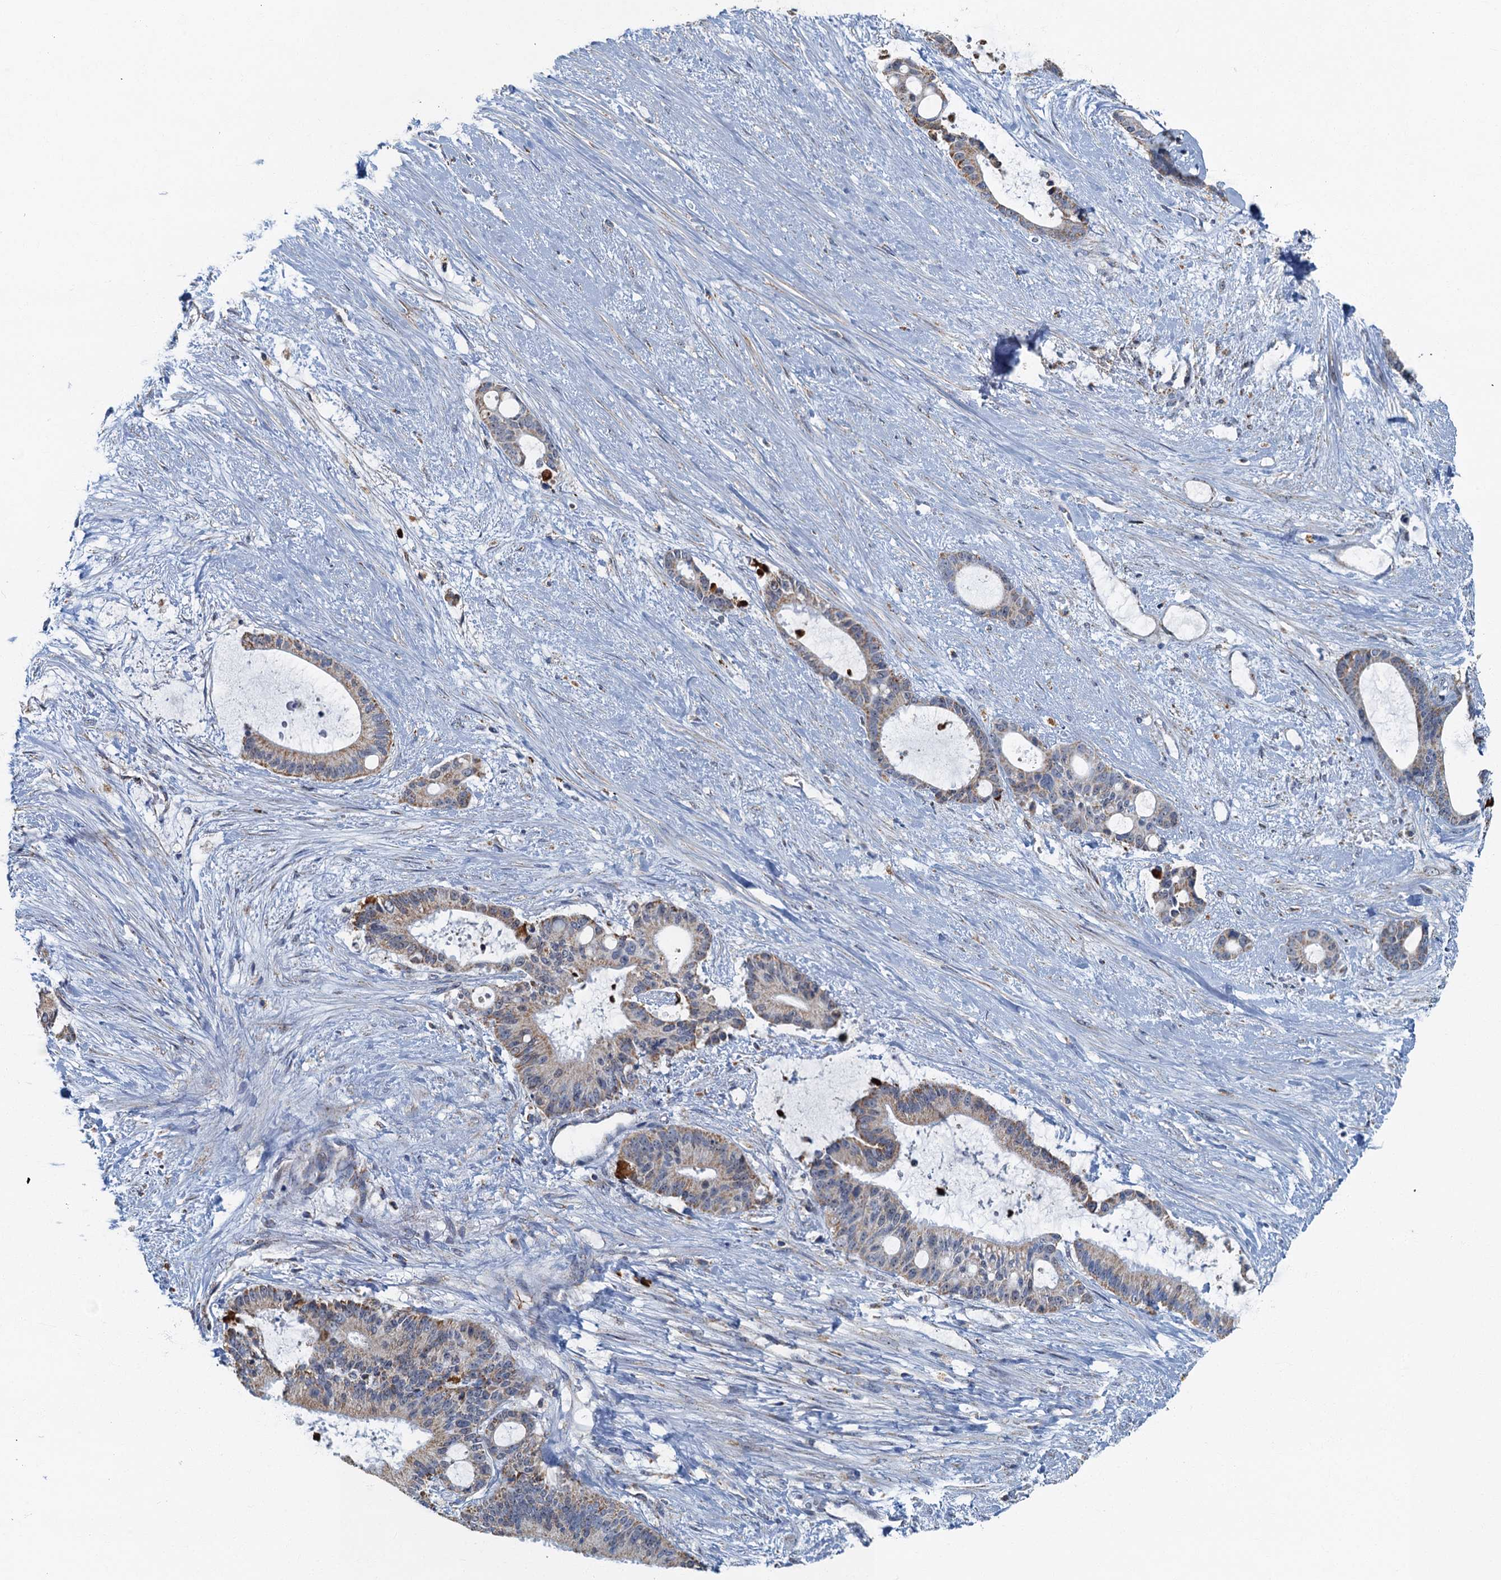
{"staining": {"intensity": "weak", "quantity": ">75%", "location": "cytoplasmic/membranous"}, "tissue": "liver cancer", "cell_type": "Tumor cells", "image_type": "cancer", "snomed": [{"axis": "morphology", "description": "Normal tissue, NOS"}, {"axis": "morphology", "description": "Cholangiocarcinoma"}, {"axis": "topography", "description": "Liver"}, {"axis": "topography", "description": "Peripheral nerve tissue"}], "caption": "Human liver cancer (cholangiocarcinoma) stained for a protein (brown) shows weak cytoplasmic/membranous positive expression in approximately >75% of tumor cells.", "gene": "RAD9B", "patient": {"sex": "female", "age": 73}}